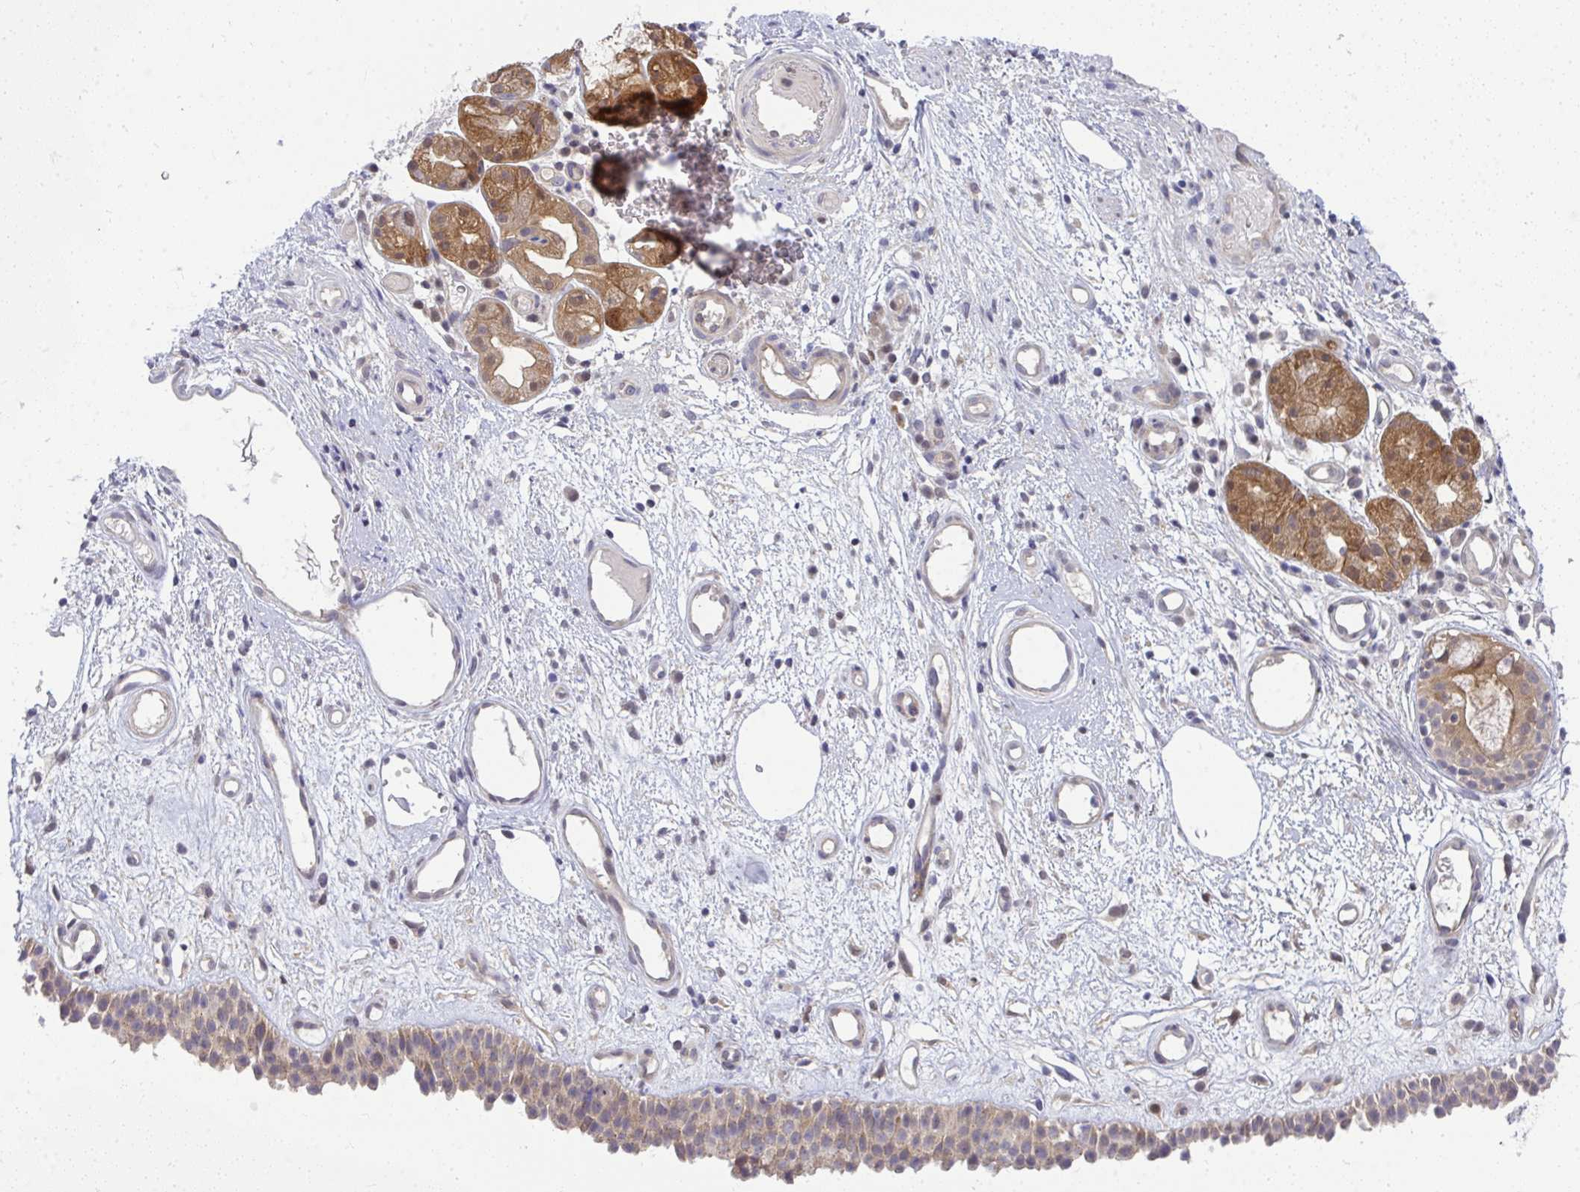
{"staining": {"intensity": "weak", "quantity": "25%-75%", "location": "cytoplasmic/membranous"}, "tissue": "nasopharynx", "cell_type": "Respiratory epithelial cells", "image_type": "normal", "snomed": [{"axis": "morphology", "description": "Normal tissue, NOS"}, {"axis": "morphology", "description": "Inflammation, NOS"}, {"axis": "topography", "description": "Nasopharynx"}], "caption": "Immunohistochemistry image of normal nasopharynx stained for a protein (brown), which demonstrates low levels of weak cytoplasmic/membranous expression in about 25%-75% of respiratory epithelial cells.", "gene": "HDHD2", "patient": {"sex": "male", "age": 54}}